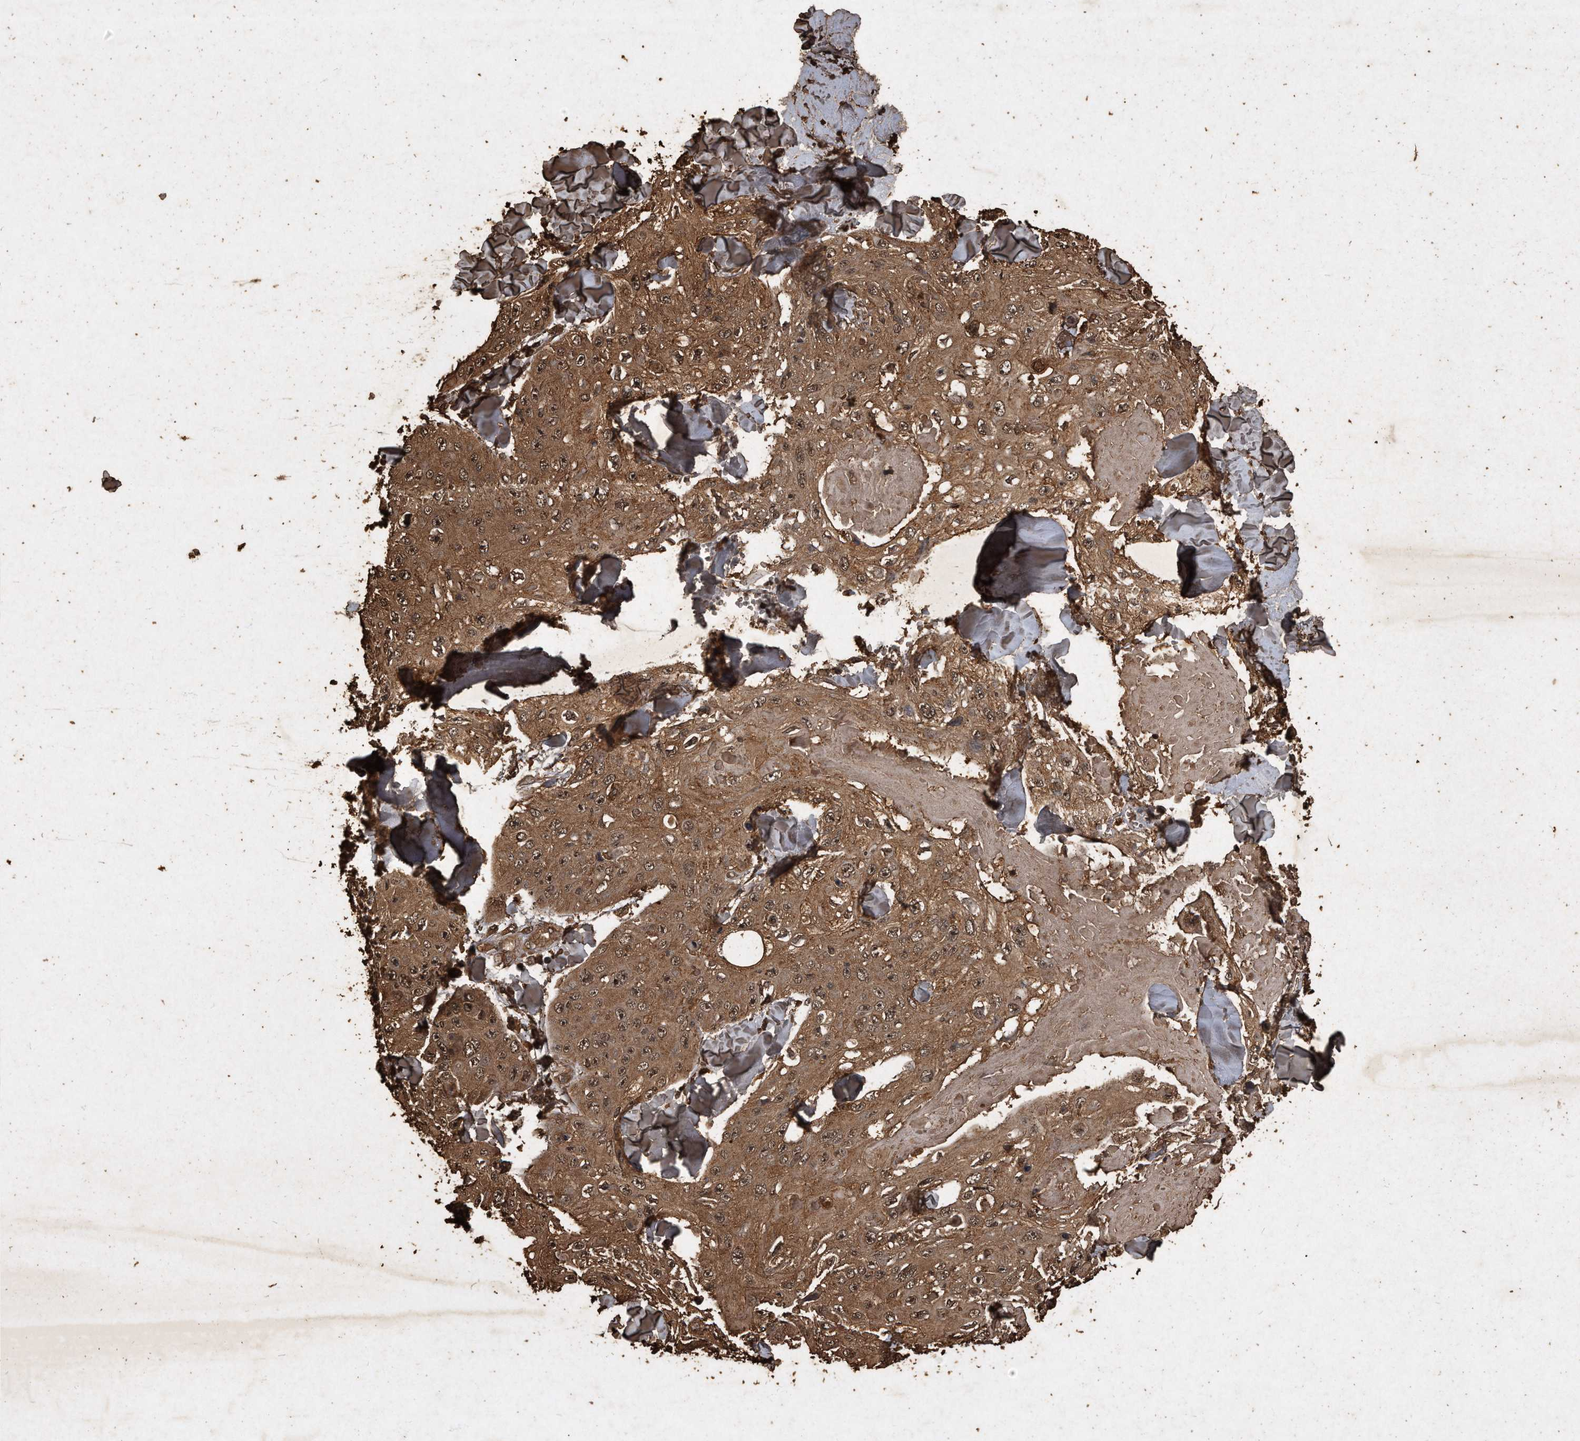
{"staining": {"intensity": "moderate", "quantity": ">75%", "location": "cytoplasmic/membranous,nuclear"}, "tissue": "skin cancer", "cell_type": "Tumor cells", "image_type": "cancer", "snomed": [{"axis": "morphology", "description": "Squamous cell carcinoma, NOS"}, {"axis": "topography", "description": "Skin"}], "caption": "IHC micrograph of neoplastic tissue: human skin squamous cell carcinoma stained using IHC exhibits medium levels of moderate protein expression localized specifically in the cytoplasmic/membranous and nuclear of tumor cells, appearing as a cytoplasmic/membranous and nuclear brown color.", "gene": "CFLAR", "patient": {"sex": "male", "age": 86}}